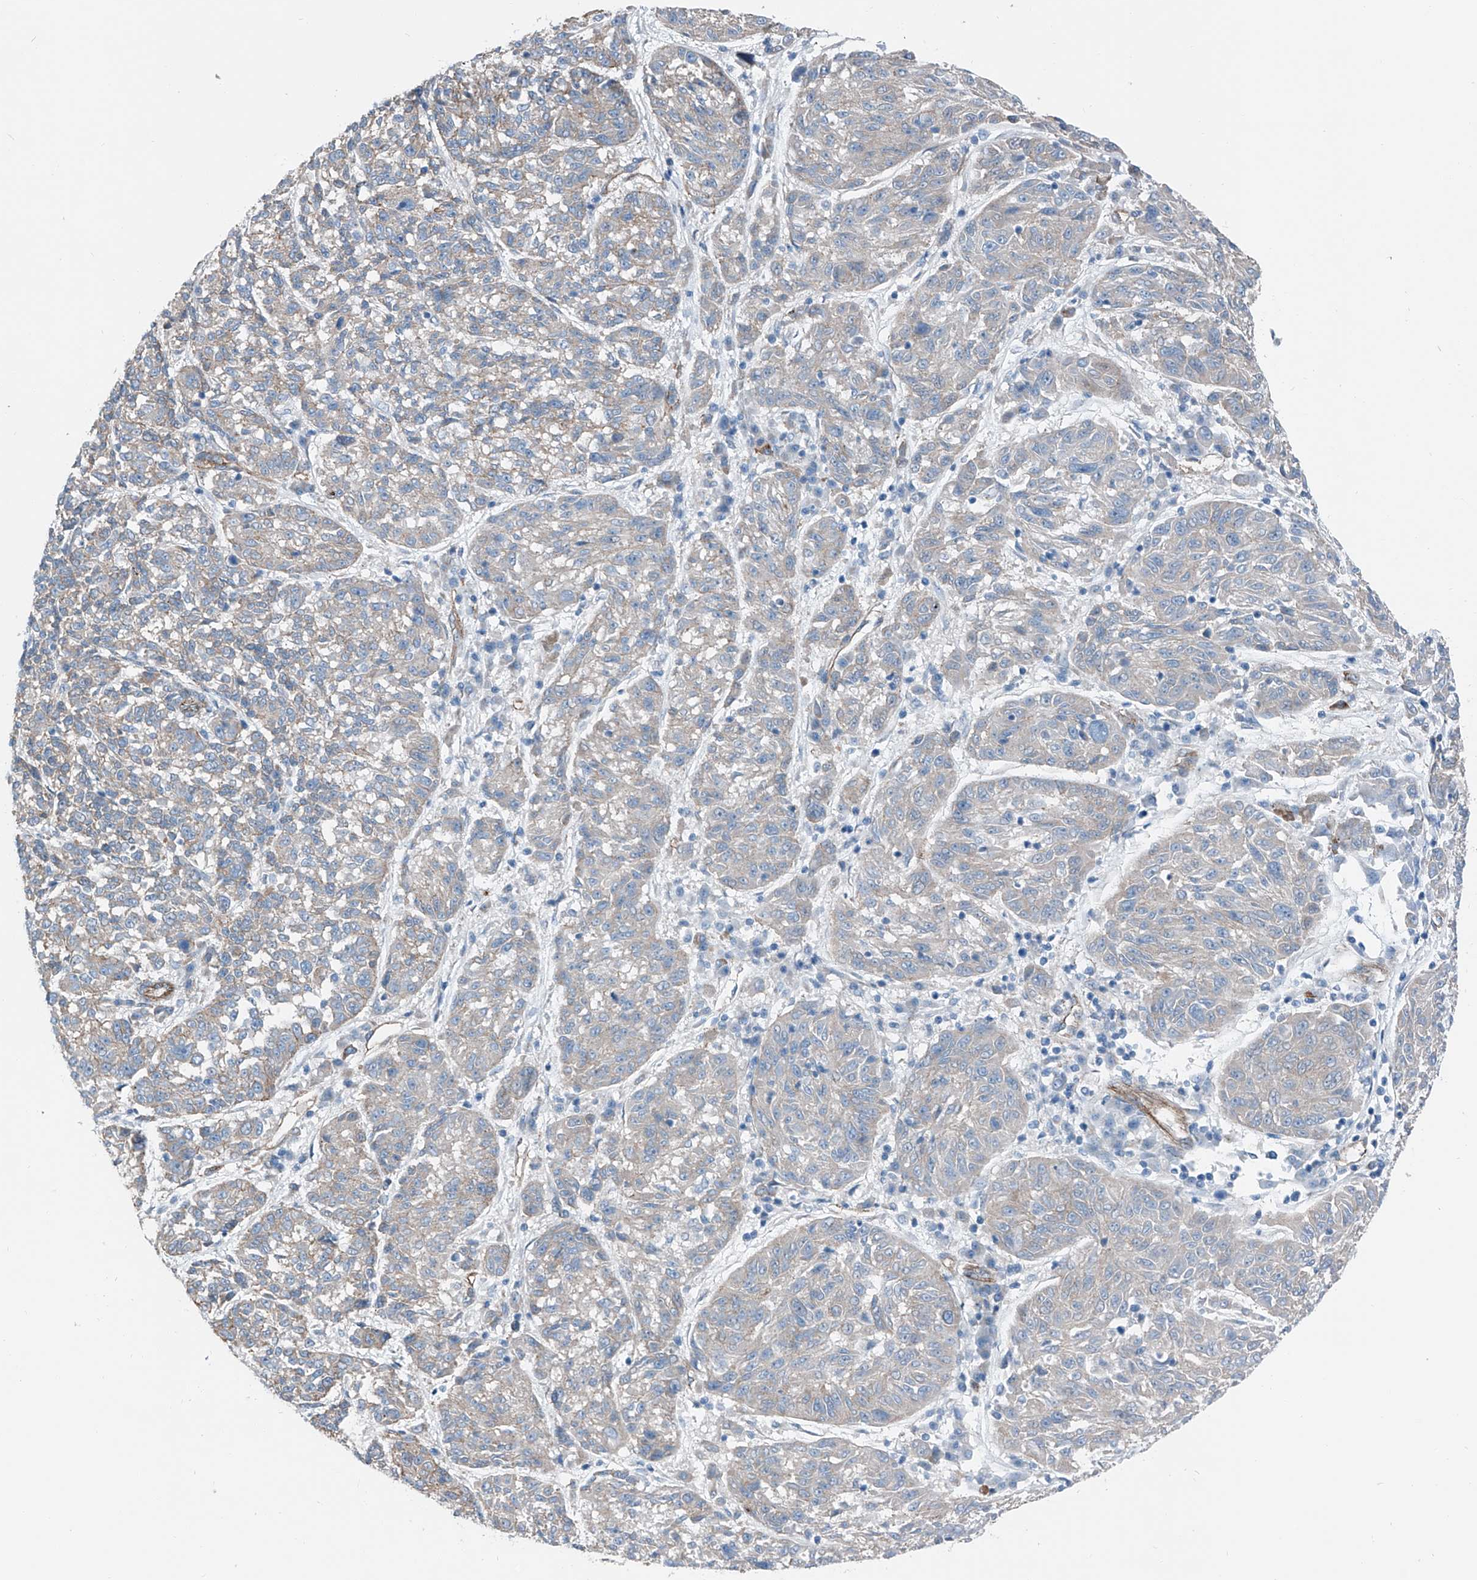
{"staining": {"intensity": "negative", "quantity": "none", "location": "none"}, "tissue": "melanoma", "cell_type": "Tumor cells", "image_type": "cancer", "snomed": [{"axis": "morphology", "description": "Malignant melanoma, NOS"}, {"axis": "topography", "description": "Skin"}], "caption": "This micrograph is of melanoma stained with immunohistochemistry to label a protein in brown with the nuclei are counter-stained blue. There is no positivity in tumor cells.", "gene": "THEMIS2", "patient": {"sex": "male", "age": 53}}